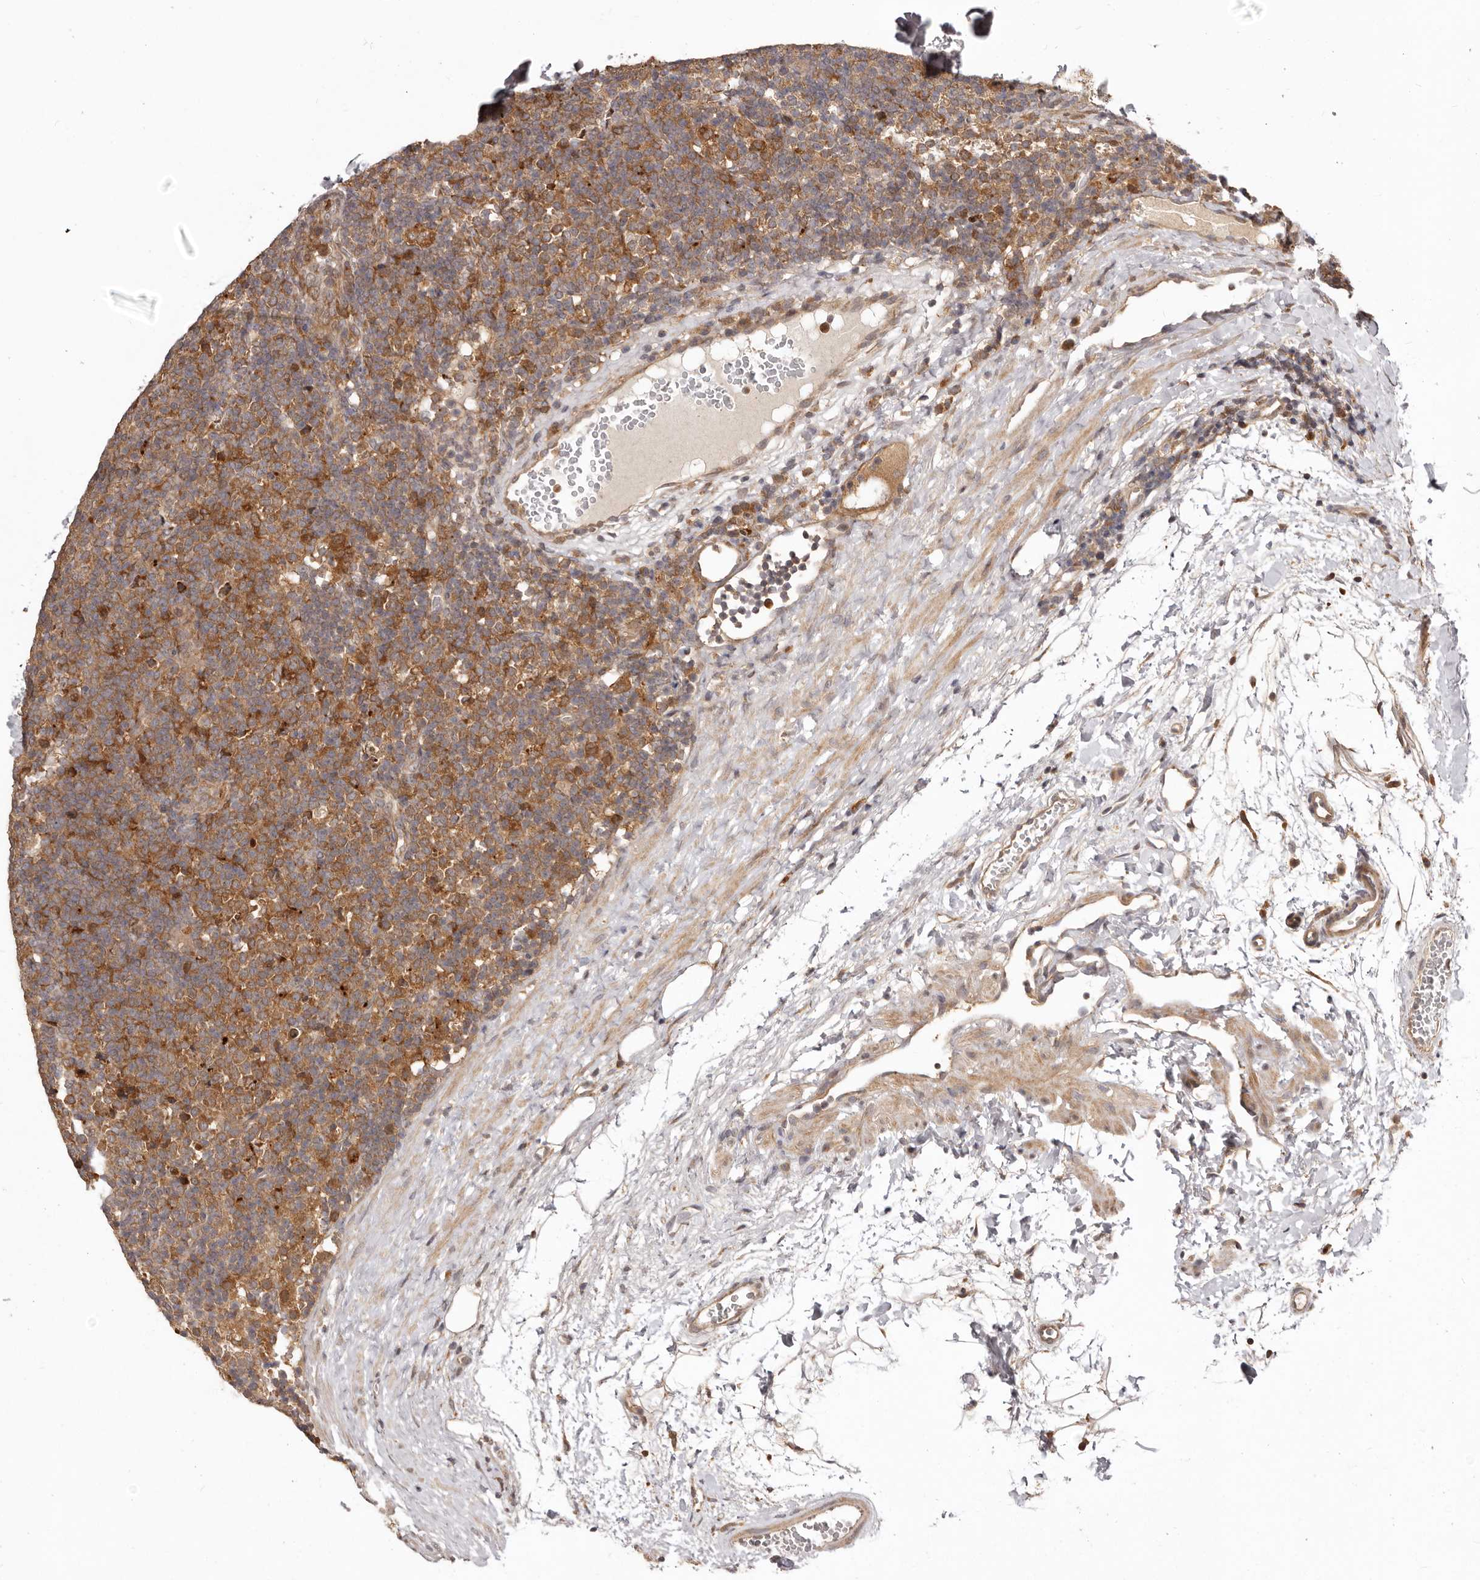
{"staining": {"intensity": "weak", "quantity": "<25%", "location": "cytoplasmic/membranous"}, "tissue": "lymphoma", "cell_type": "Tumor cells", "image_type": "cancer", "snomed": [{"axis": "morphology", "description": "Hodgkin's disease, NOS"}, {"axis": "topography", "description": "Lymph node"}], "caption": "This is an IHC micrograph of Hodgkin's disease. There is no positivity in tumor cells.", "gene": "RNF187", "patient": {"sex": "female", "age": 57}}